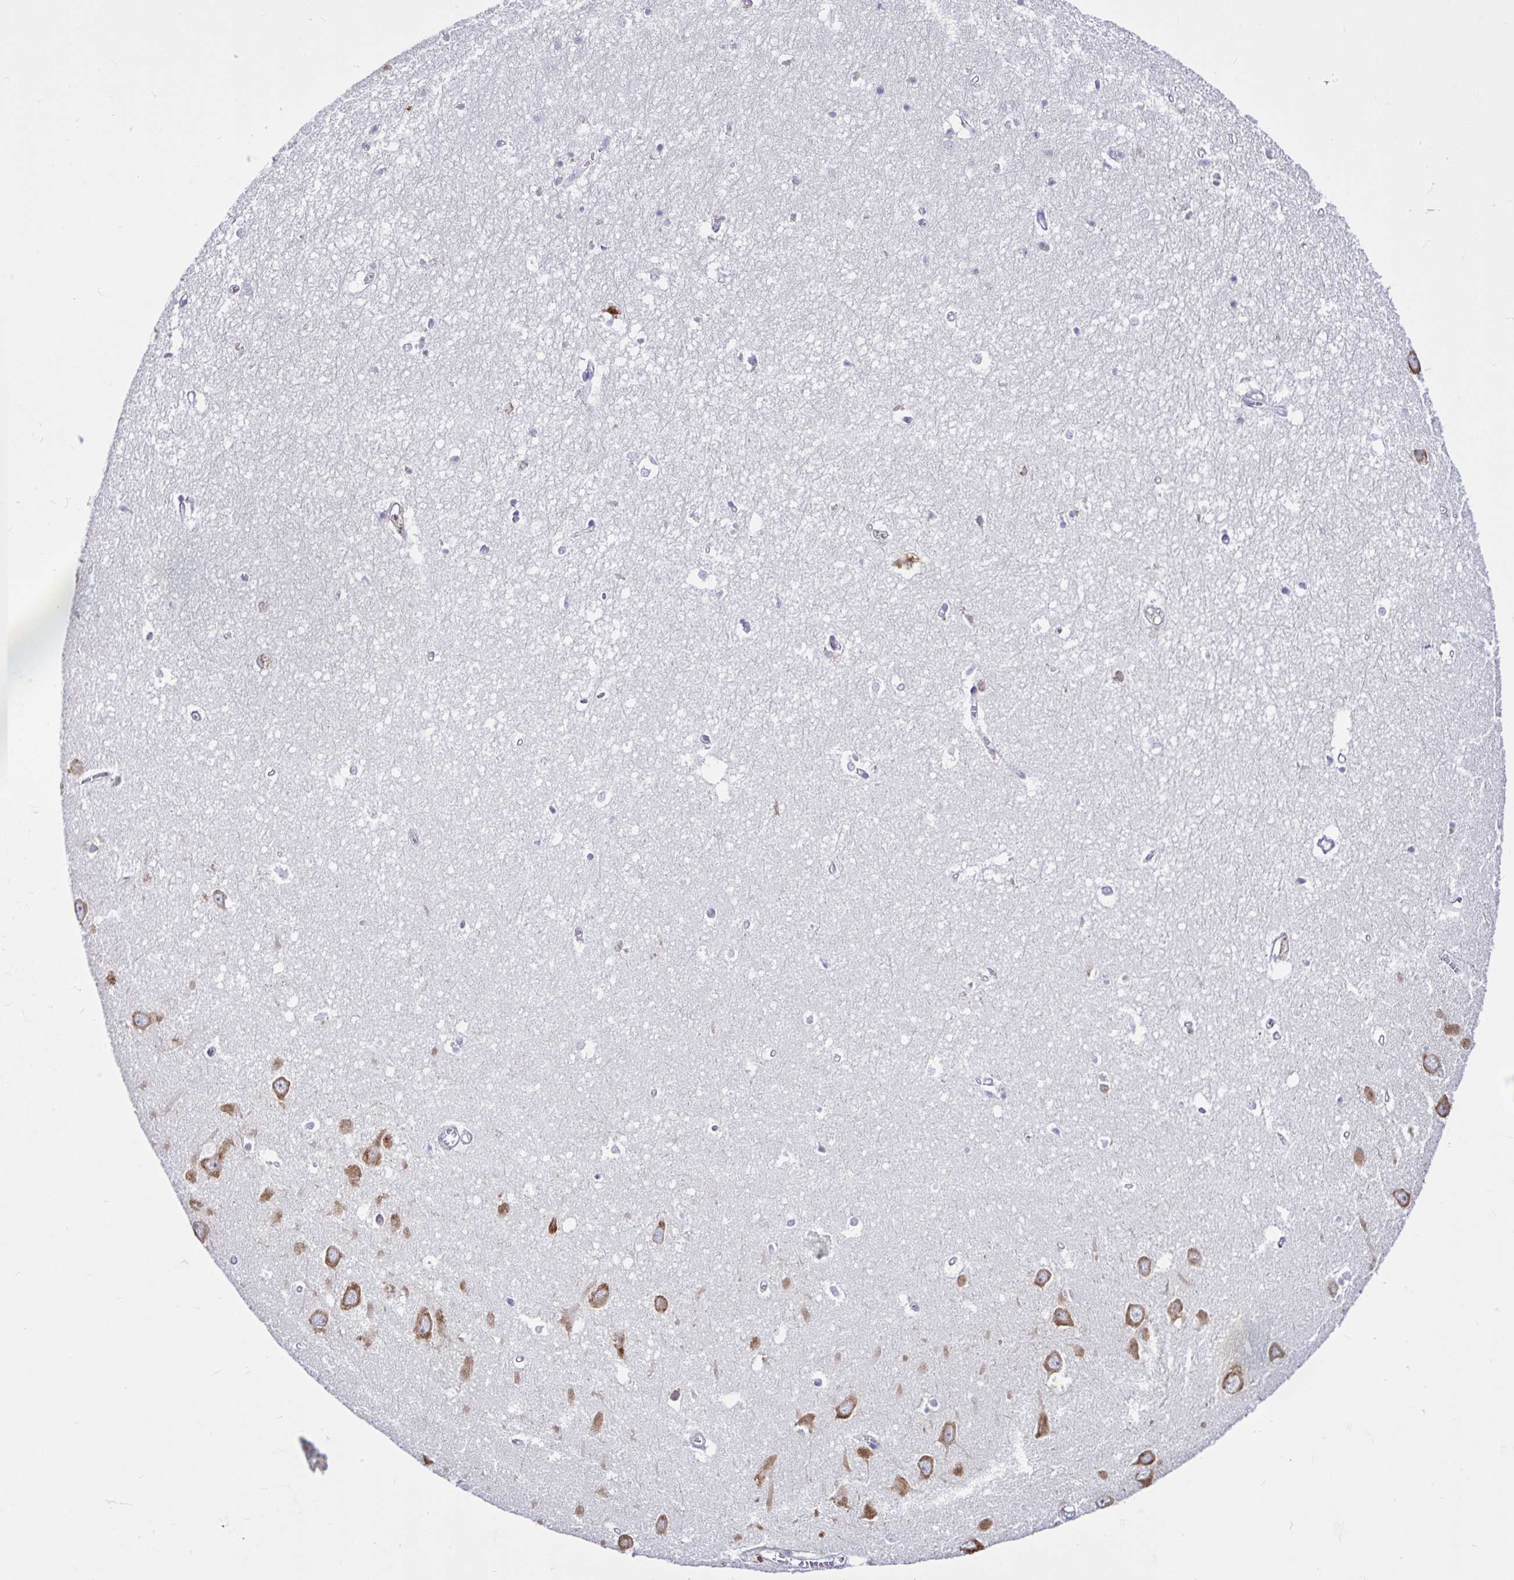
{"staining": {"intensity": "negative", "quantity": "none", "location": "none"}, "tissue": "hippocampus", "cell_type": "Glial cells", "image_type": "normal", "snomed": [{"axis": "morphology", "description": "Normal tissue, NOS"}, {"axis": "topography", "description": "Hippocampus"}], "caption": "DAB immunohistochemical staining of unremarkable hippocampus exhibits no significant expression in glial cells.", "gene": "LARS1", "patient": {"sex": "female", "age": 64}}